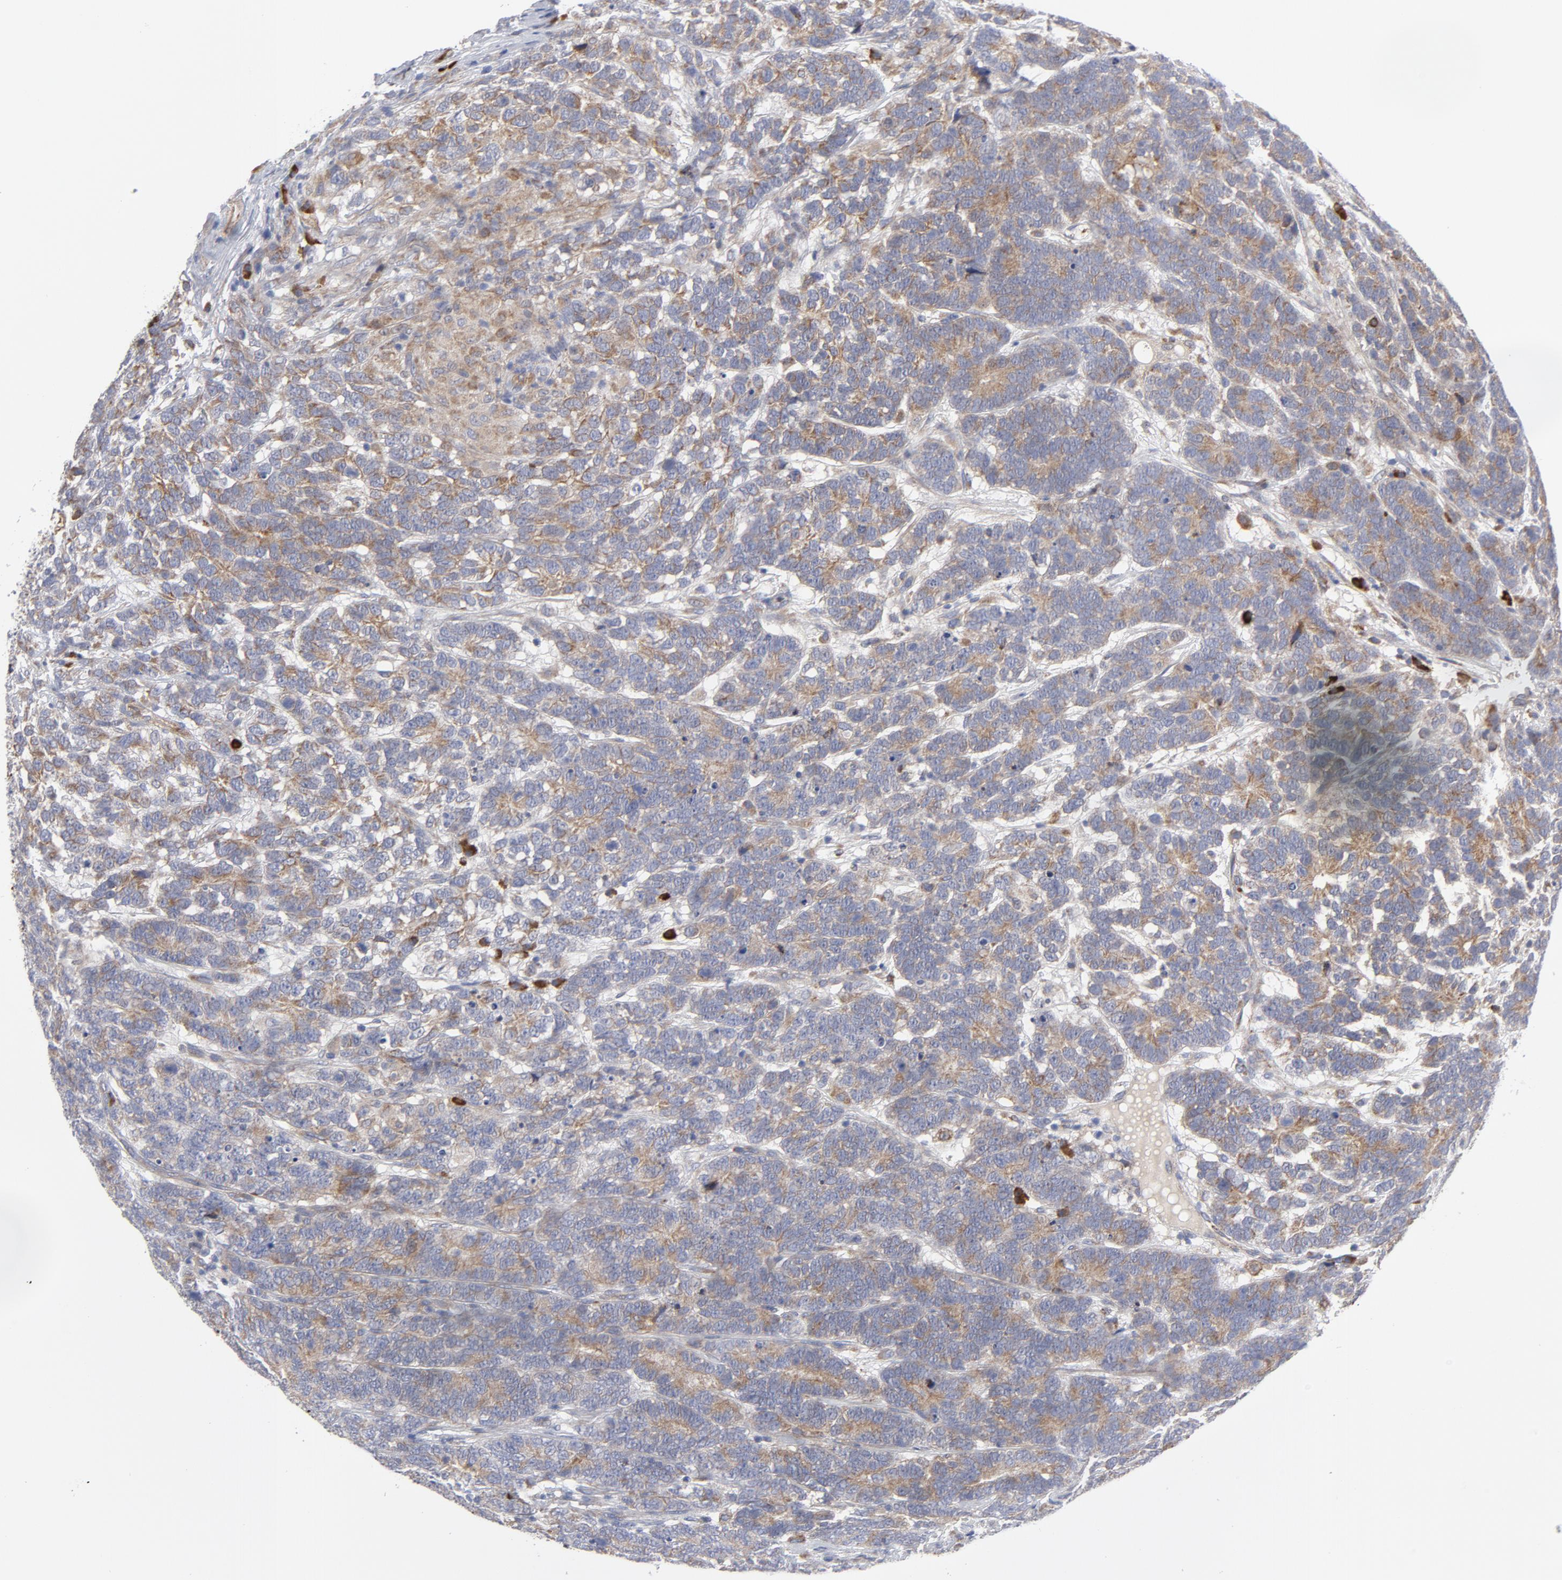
{"staining": {"intensity": "weak", "quantity": ">75%", "location": "cytoplasmic/membranous"}, "tissue": "testis cancer", "cell_type": "Tumor cells", "image_type": "cancer", "snomed": [{"axis": "morphology", "description": "Carcinoma, Embryonal, NOS"}, {"axis": "topography", "description": "Testis"}], "caption": "Testis cancer (embryonal carcinoma) tissue exhibits weak cytoplasmic/membranous expression in approximately >75% of tumor cells (brown staining indicates protein expression, while blue staining denotes nuclei).", "gene": "RAPGEF3", "patient": {"sex": "male", "age": 26}}